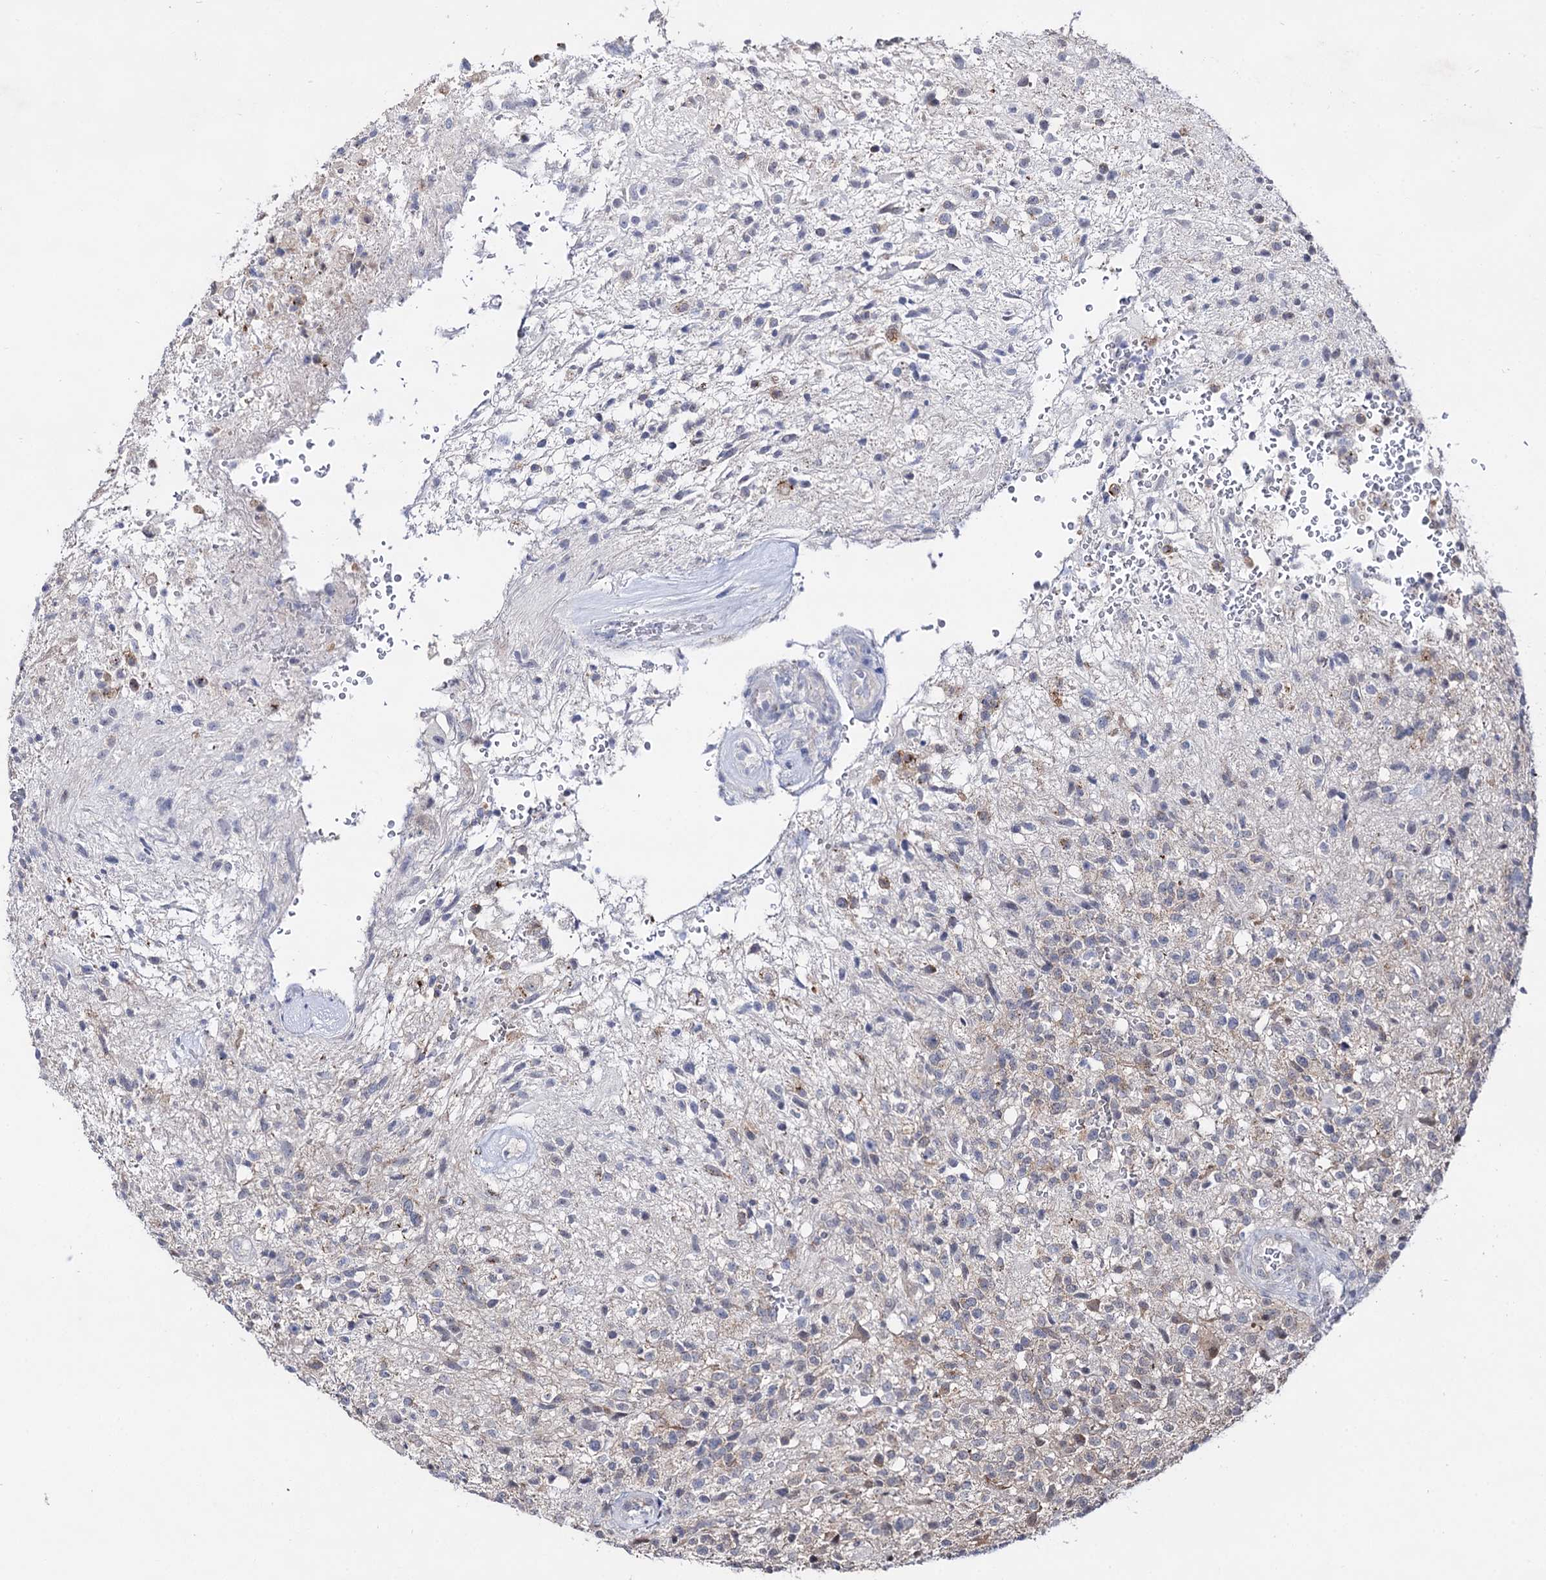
{"staining": {"intensity": "negative", "quantity": "none", "location": "none"}, "tissue": "glioma", "cell_type": "Tumor cells", "image_type": "cancer", "snomed": [{"axis": "morphology", "description": "Glioma, malignant, High grade"}, {"axis": "topography", "description": "Brain"}], "caption": "Immunohistochemistry (IHC) image of human glioma stained for a protein (brown), which displays no expression in tumor cells. (DAB immunohistochemistry (IHC), high magnification).", "gene": "ARFIP2", "patient": {"sex": "male", "age": 56}}